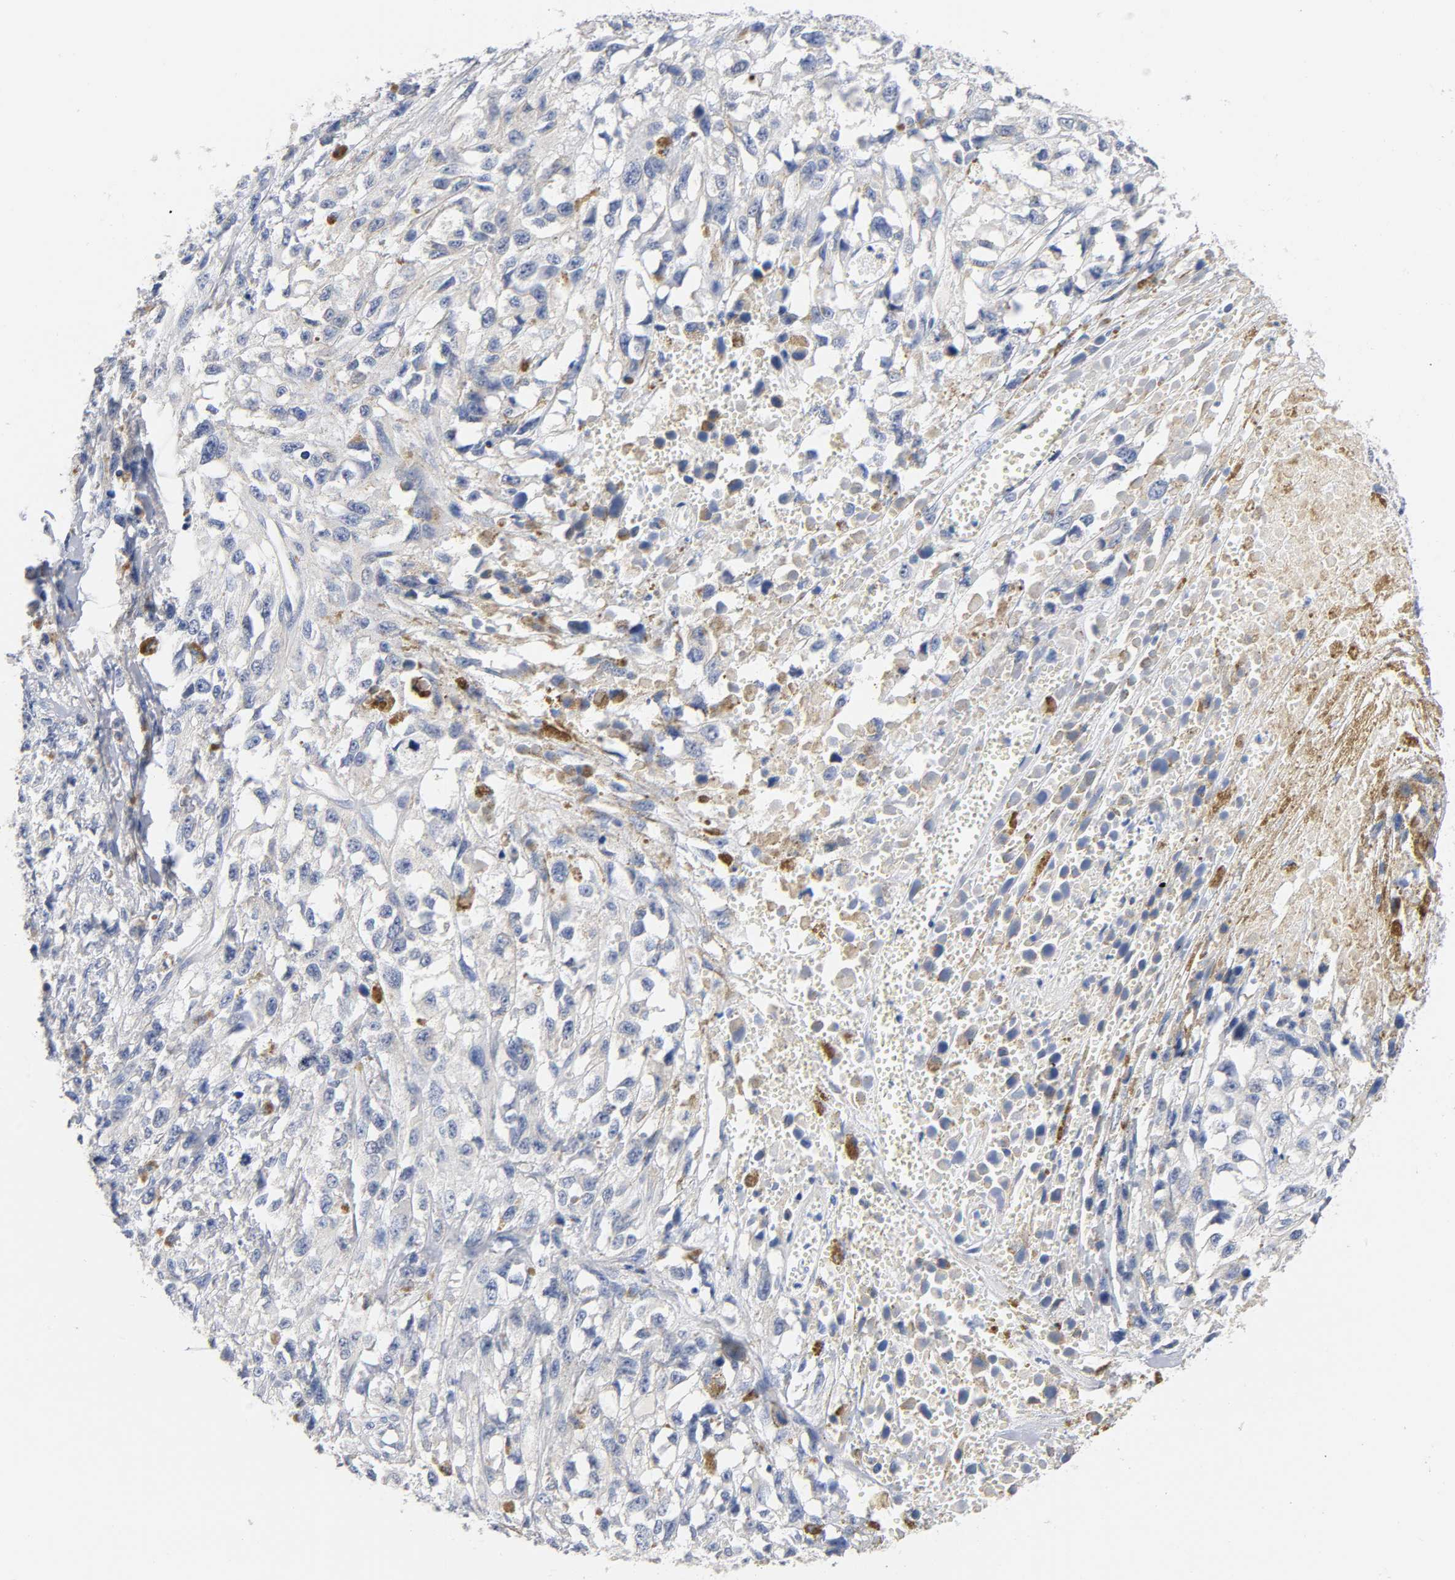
{"staining": {"intensity": "negative", "quantity": "none", "location": "none"}, "tissue": "melanoma", "cell_type": "Tumor cells", "image_type": "cancer", "snomed": [{"axis": "morphology", "description": "Malignant melanoma, Metastatic site"}, {"axis": "topography", "description": "Lymph node"}], "caption": "A micrograph of melanoma stained for a protein demonstrates no brown staining in tumor cells.", "gene": "MALT1", "patient": {"sex": "male", "age": 59}}